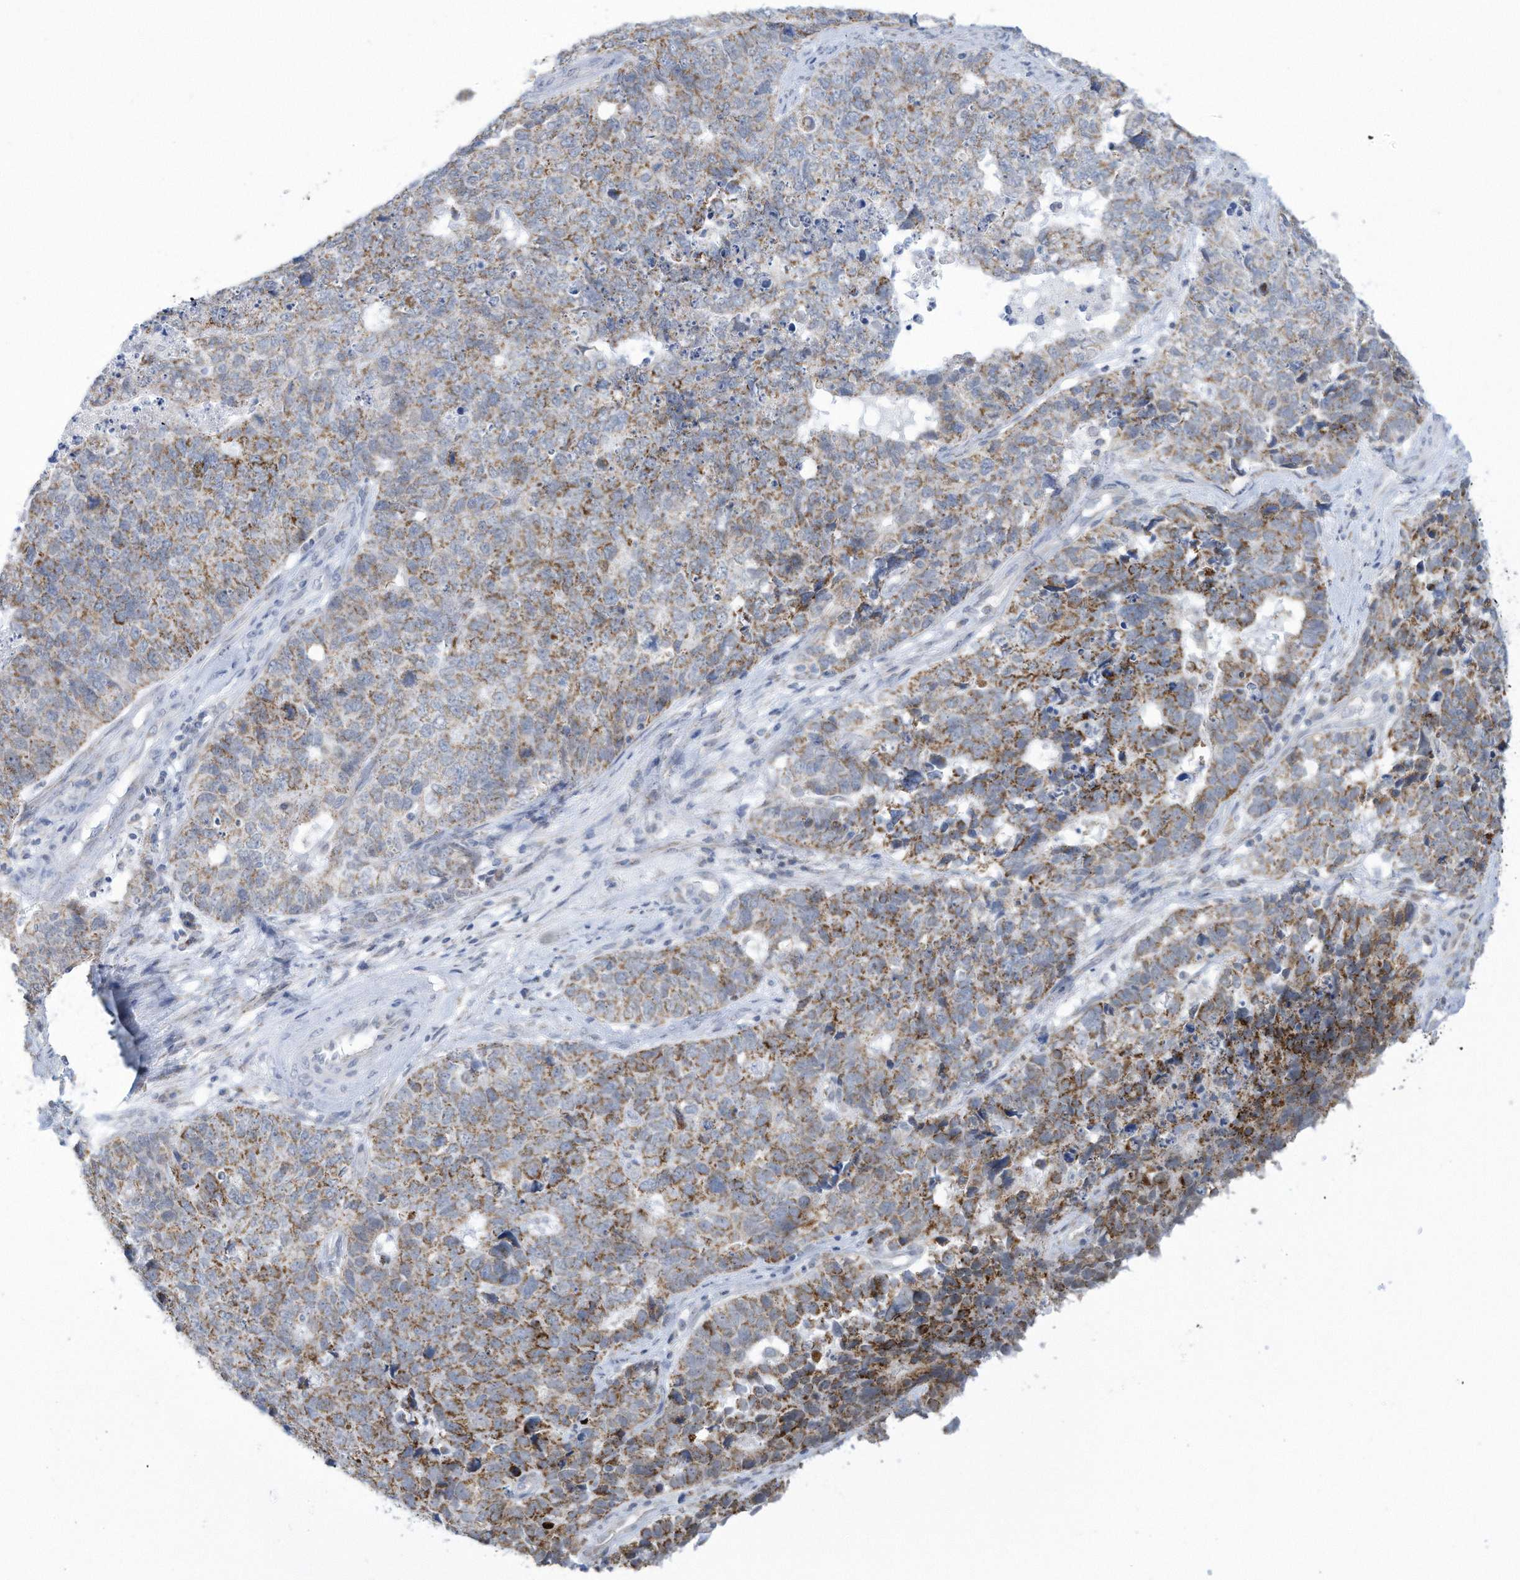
{"staining": {"intensity": "moderate", "quantity": ">75%", "location": "cytoplasmic/membranous"}, "tissue": "cervical cancer", "cell_type": "Tumor cells", "image_type": "cancer", "snomed": [{"axis": "morphology", "description": "Squamous cell carcinoma, NOS"}, {"axis": "topography", "description": "Cervix"}], "caption": "This photomicrograph demonstrates IHC staining of squamous cell carcinoma (cervical), with medium moderate cytoplasmic/membranous staining in approximately >75% of tumor cells.", "gene": "ALDH6A1", "patient": {"sex": "female", "age": 63}}